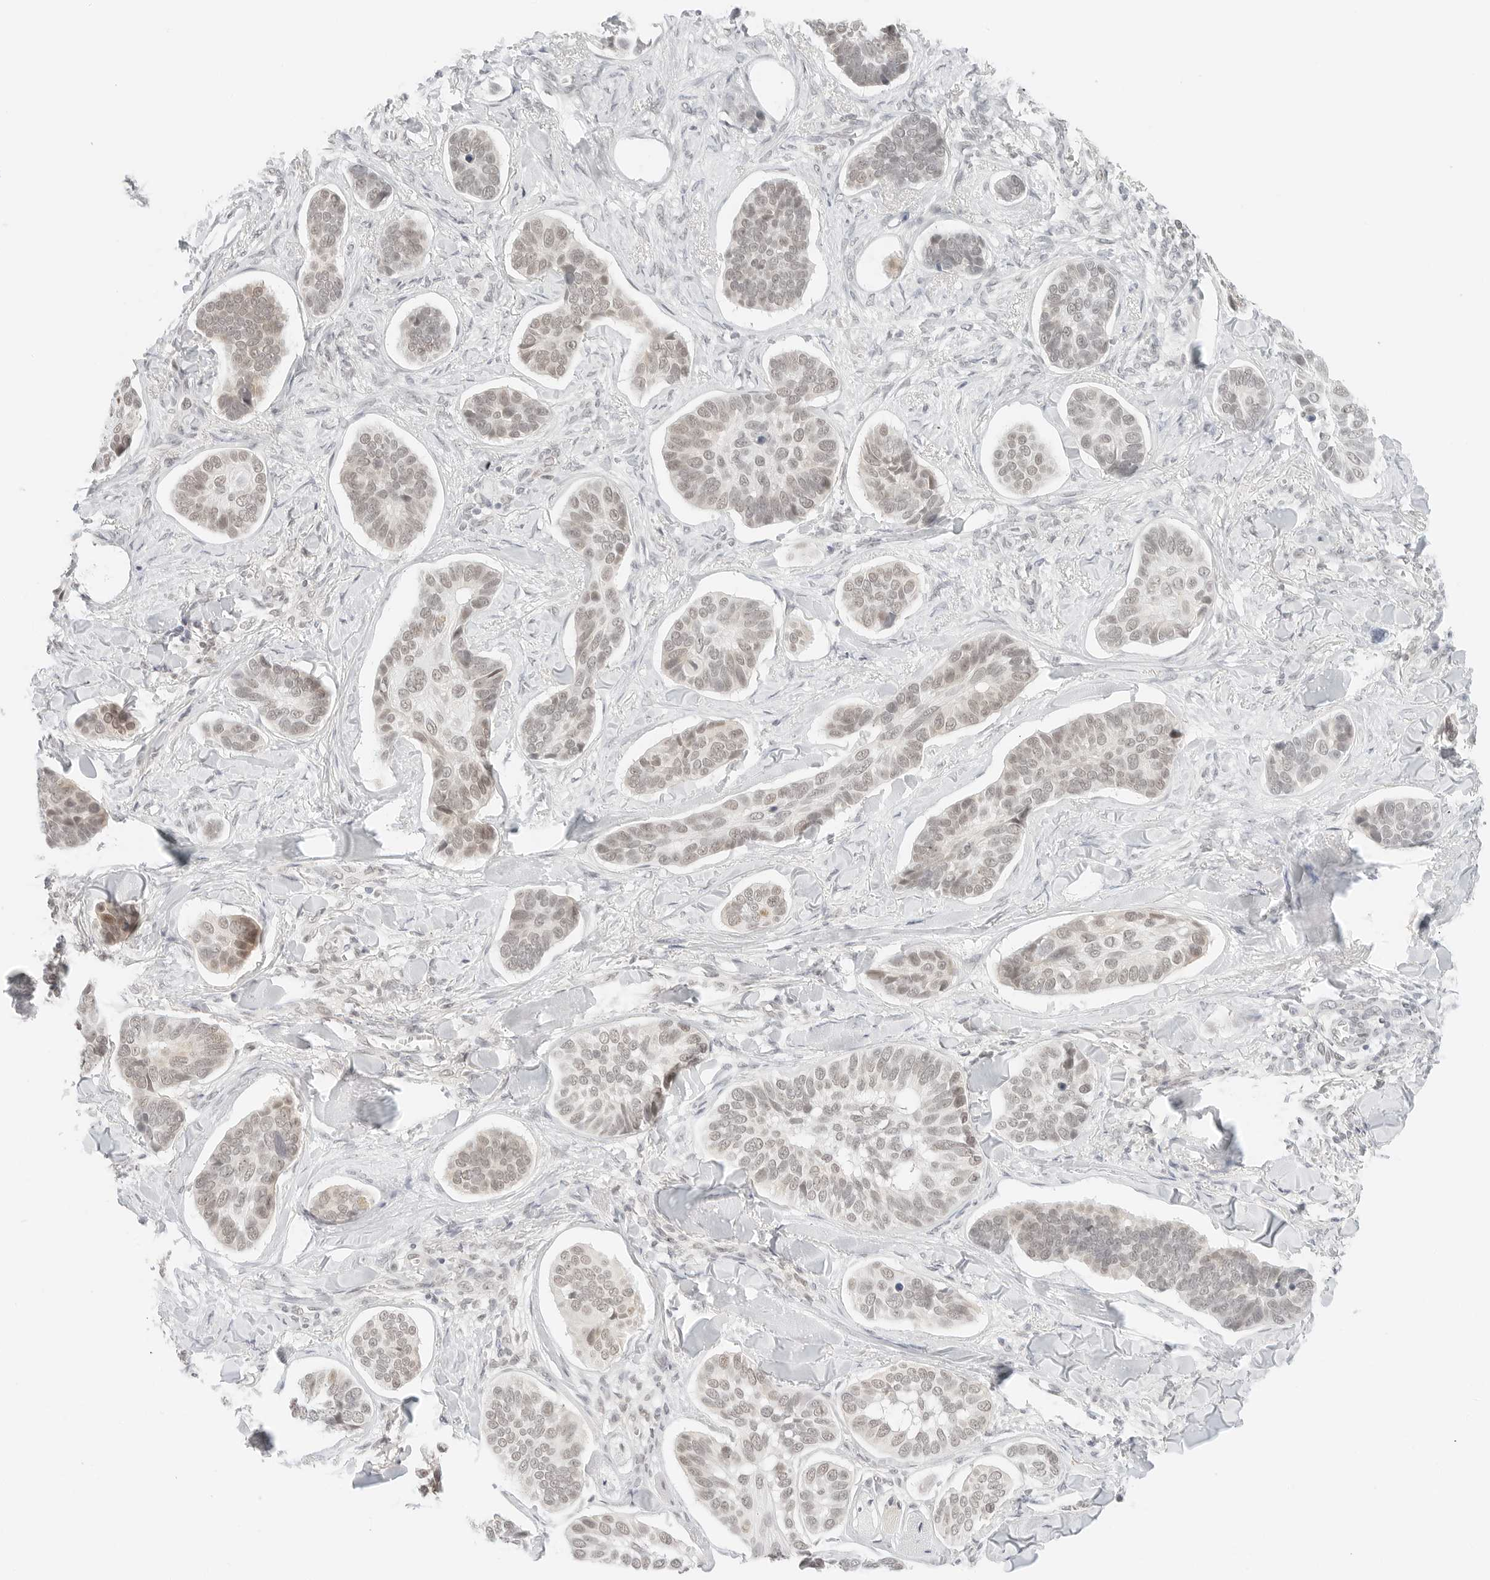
{"staining": {"intensity": "weak", "quantity": "<25%", "location": "nuclear"}, "tissue": "skin cancer", "cell_type": "Tumor cells", "image_type": "cancer", "snomed": [{"axis": "morphology", "description": "Basal cell carcinoma"}, {"axis": "topography", "description": "Skin"}], "caption": "DAB immunohistochemical staining of skin basal cell carcinoma reveals no significant staining in tumor cells.", "gene": "NEO1", "patient": {"sex": "male", "age": 62}}